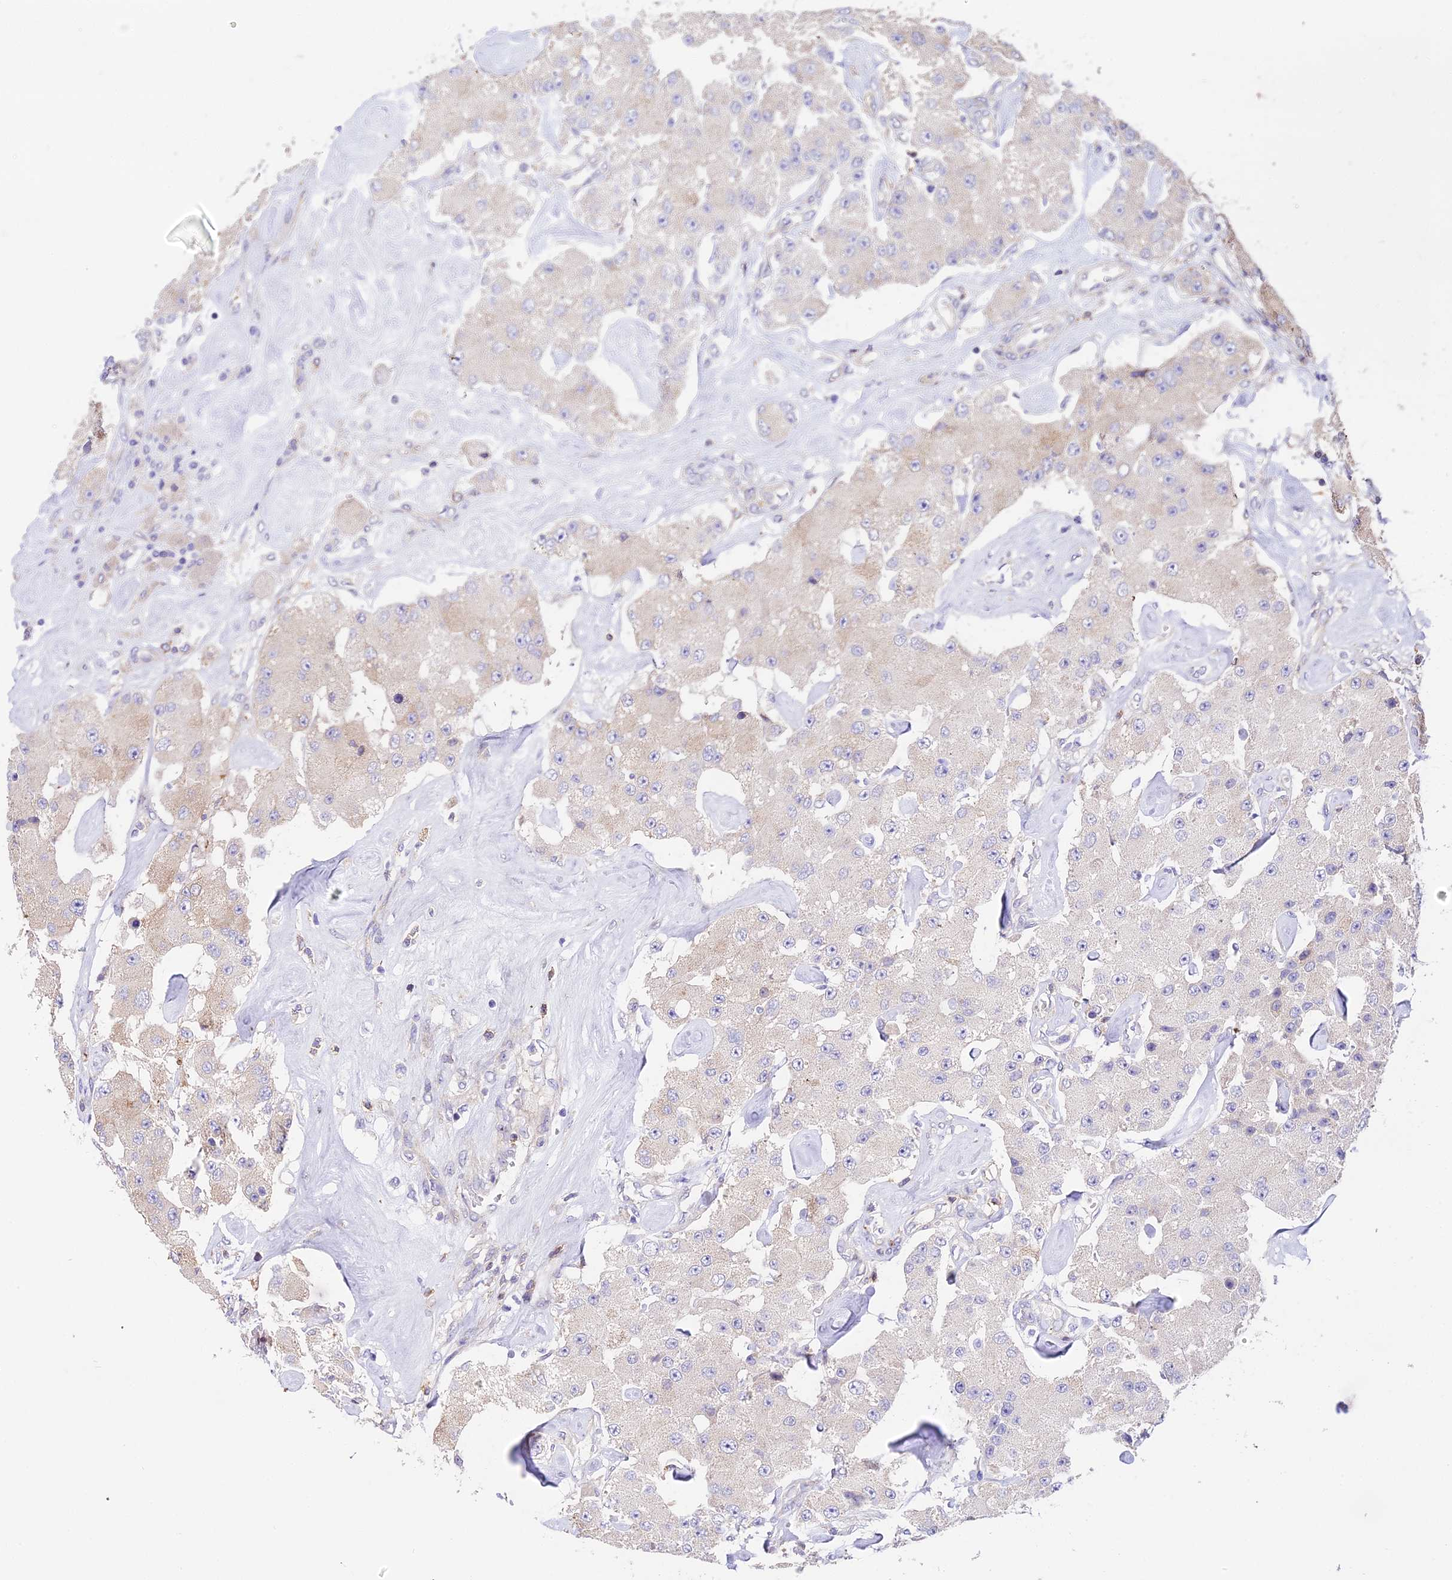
{"staining": {"intensity": "negative", "quantity": "none", "location": "none"}, "tissue": "carcinoid", "cell_type": "Tumor cells", "image_type": "cancer", "snomed": [{"axis": "morphology", "description": "Carcinoid, malignant, NOS"}, {"axis": "topography", "description": "Pancreas"}], "caption": "Photomicrograph shows no significant protein staining in tumor cells of carcinoid. The staining was performed using DAB (3,3'-diaminobenzidine) to visualize the protein expression in brown, while the nuclei were stained in blue with hematoxylin (Magnification: 20x).", "gene": "TRIM43B", "patient": {"sex": "male", "age": 41}}